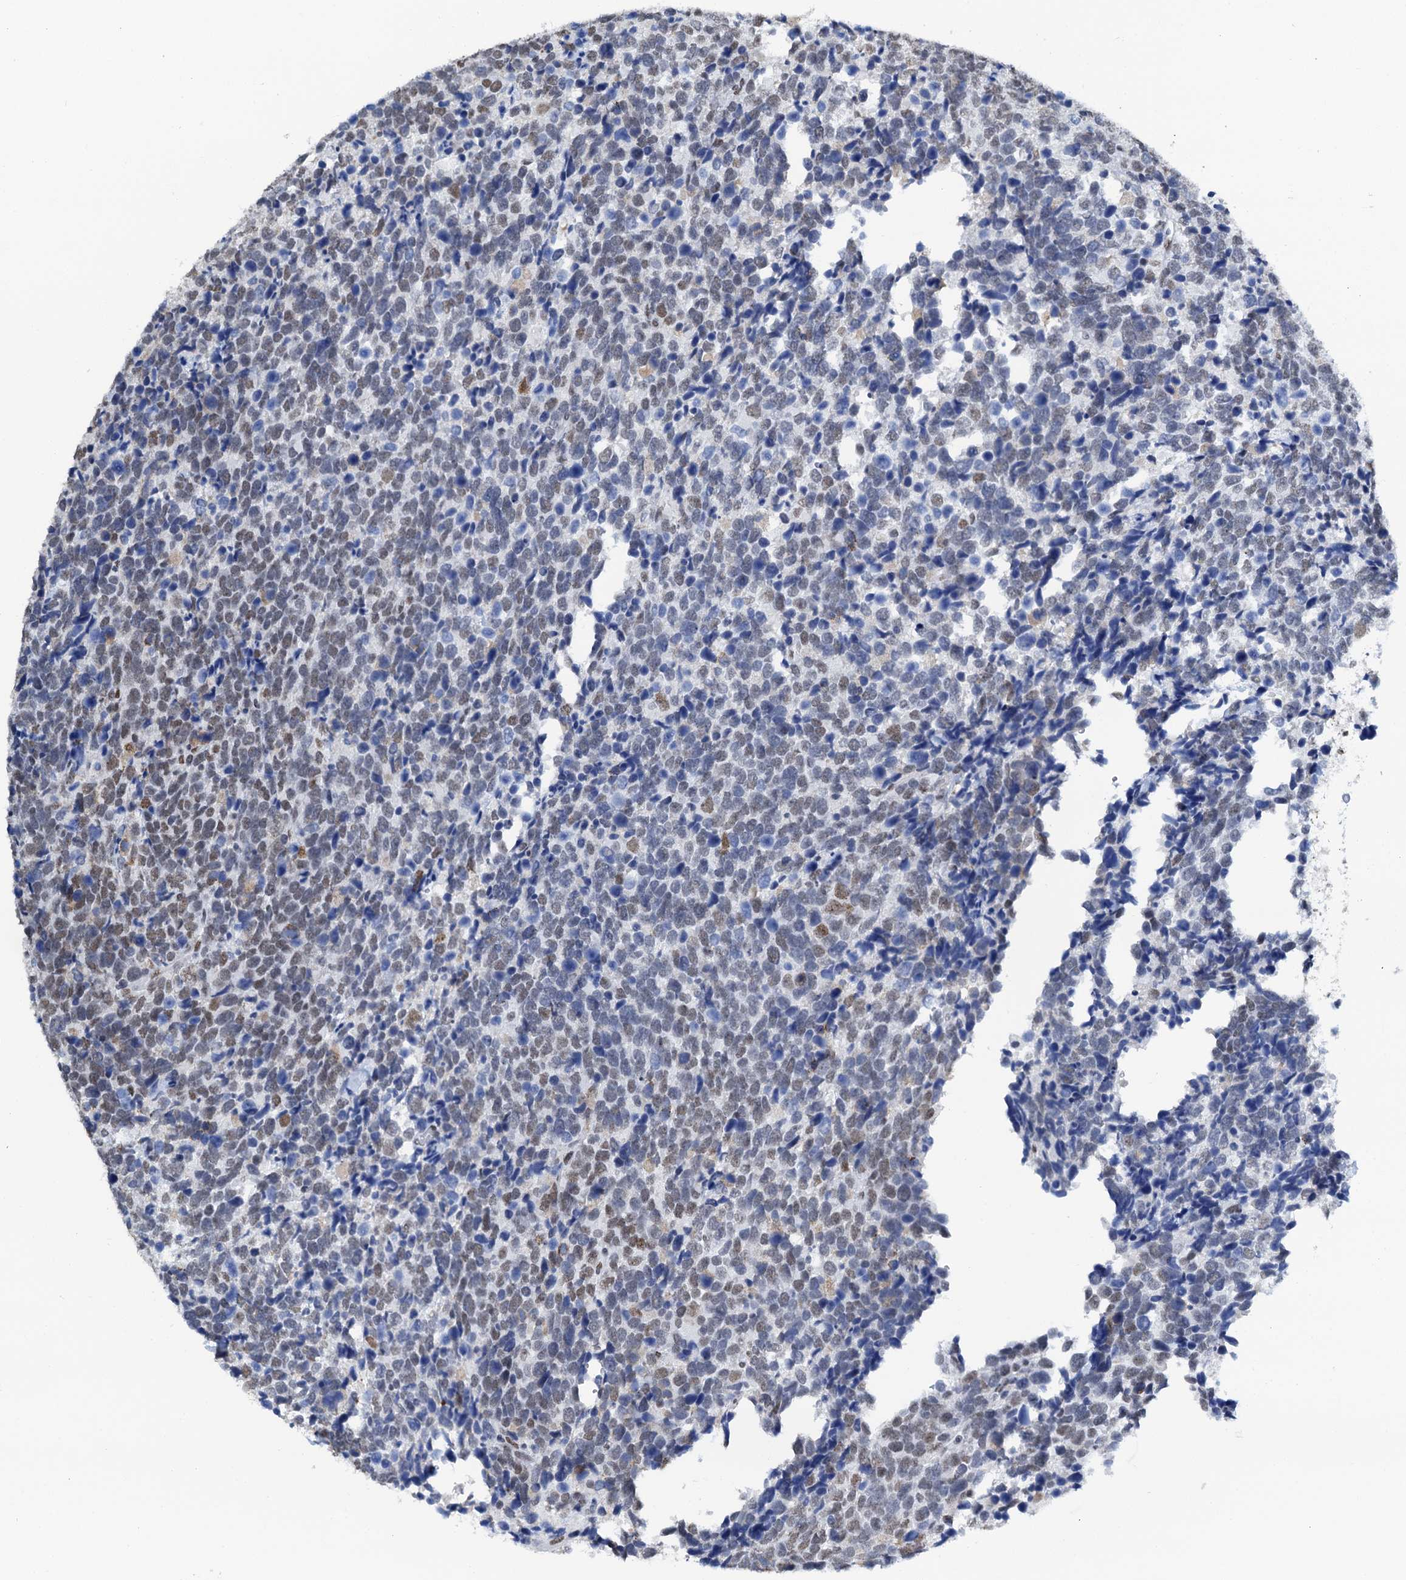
{"staining": {"intensity": "moderate", "quantity": "25%-75%", "location": "nuclear"}, "tissue": "urothelial cancer", "cell_type": "Tumor cells", "image_type": "cancer", "snomed": [{"axis": "morphology", "description": "Urothelial carcinoma, High grade"}, {"axis": "topography", "description": "Urinary bladder"}], "caption": "Immunohistochemistry staining of urothelial cancer, which demonstrates medium levels of moderate nuclear positivity in about 25%-75% of tumor cells indicating moderate nuclear protein expression. The staining was performed using DAB (brown) for protein detection and nuclei were counterstained in hematoxylin (blue).", "gene": "SLTM", "patient": {"sex": "female", "age": 82}}